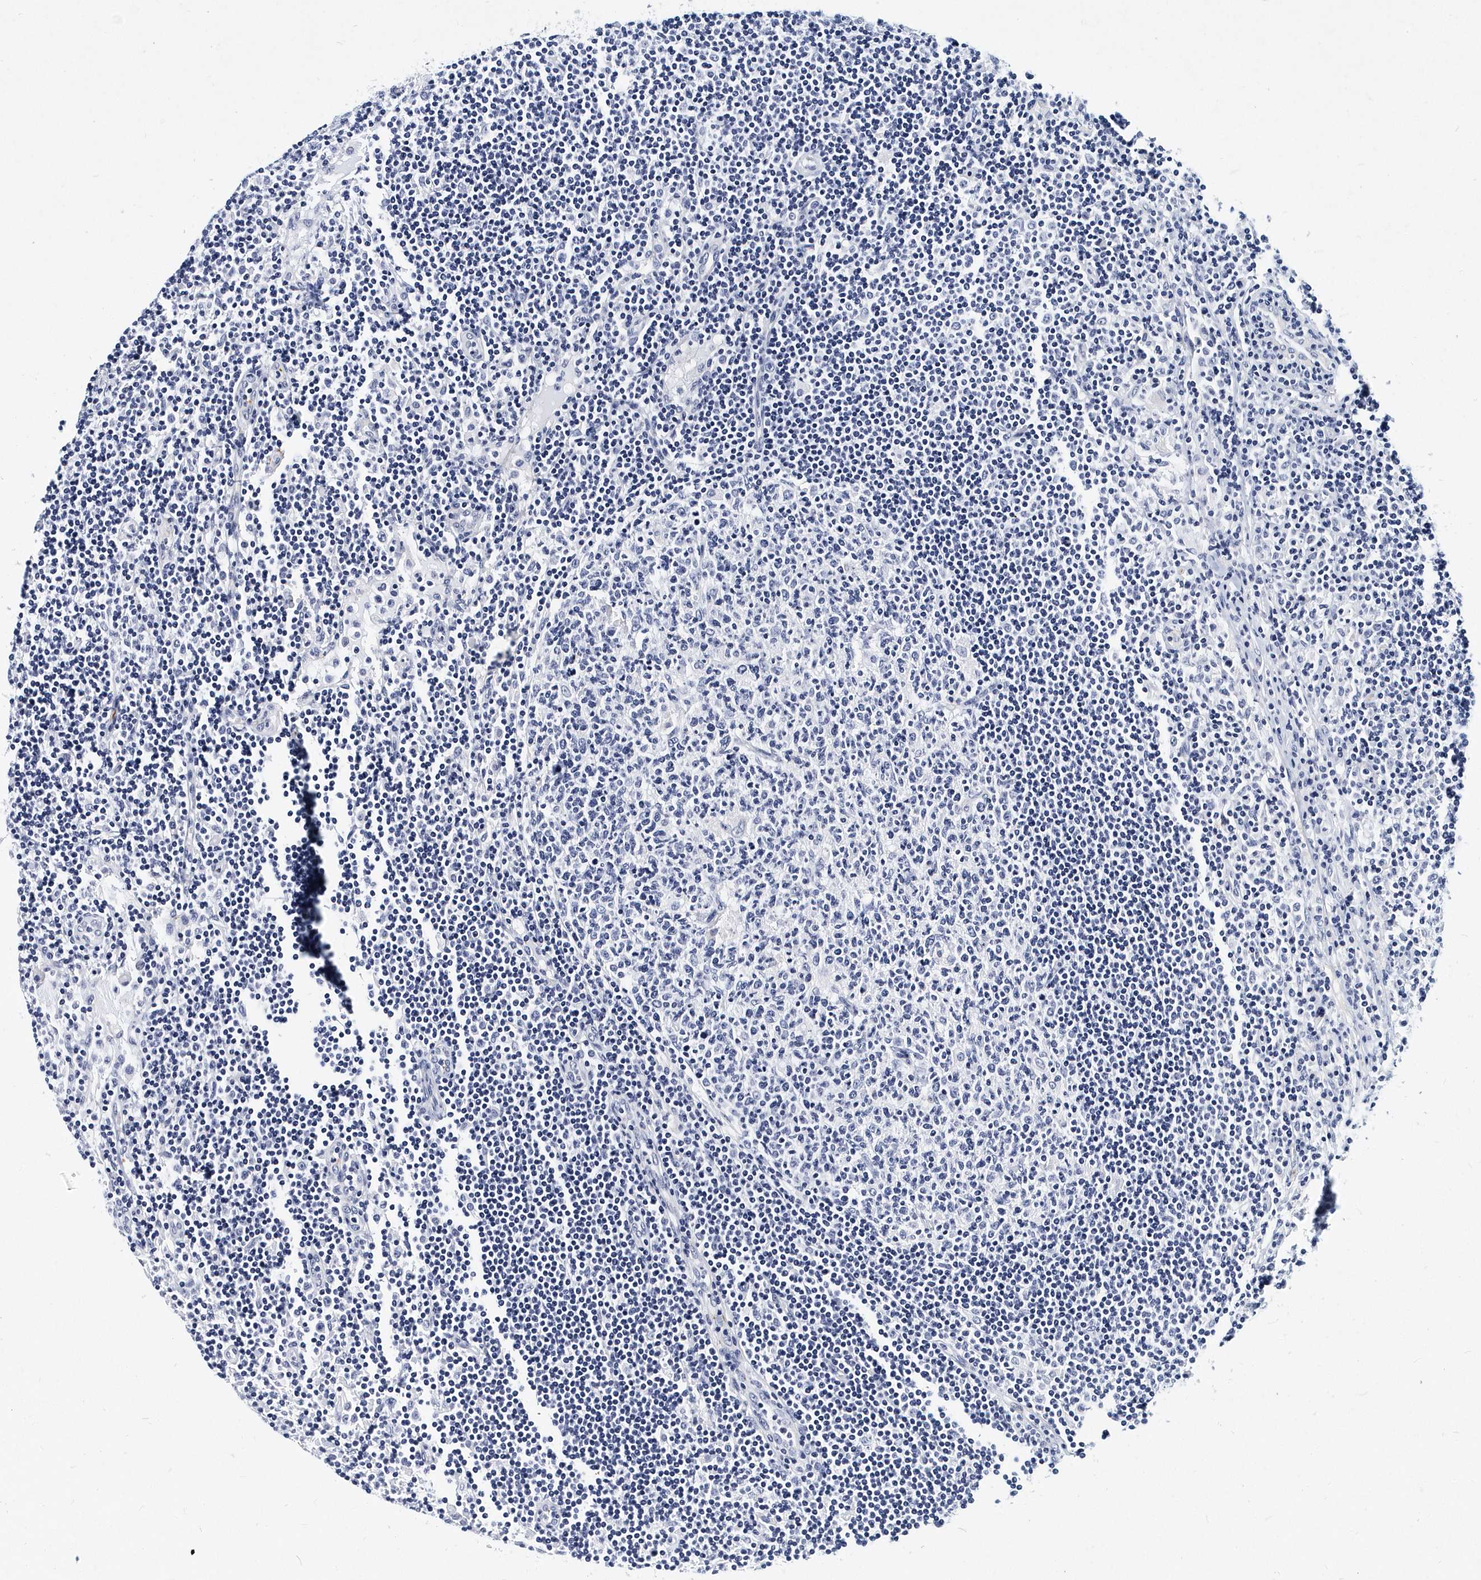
{"staining": {"intensity": "negative", "quantity": "none", "location": "none"}, "tissue": "lymph node", "cell_type": "Germinal center cells", "image_type": "normal", "snomed": [{"axis": "morphology", "description": "Normal tissue, NOS"}, {"axis": "topography", "description": "Lymph node"}], "caption": "This is an IHC histopathology image of unremarkable human lymph node. There is no staining in germinal center cells.", "gene": "ITGA2B", "patient": {"sex": "female", "age": 53}}